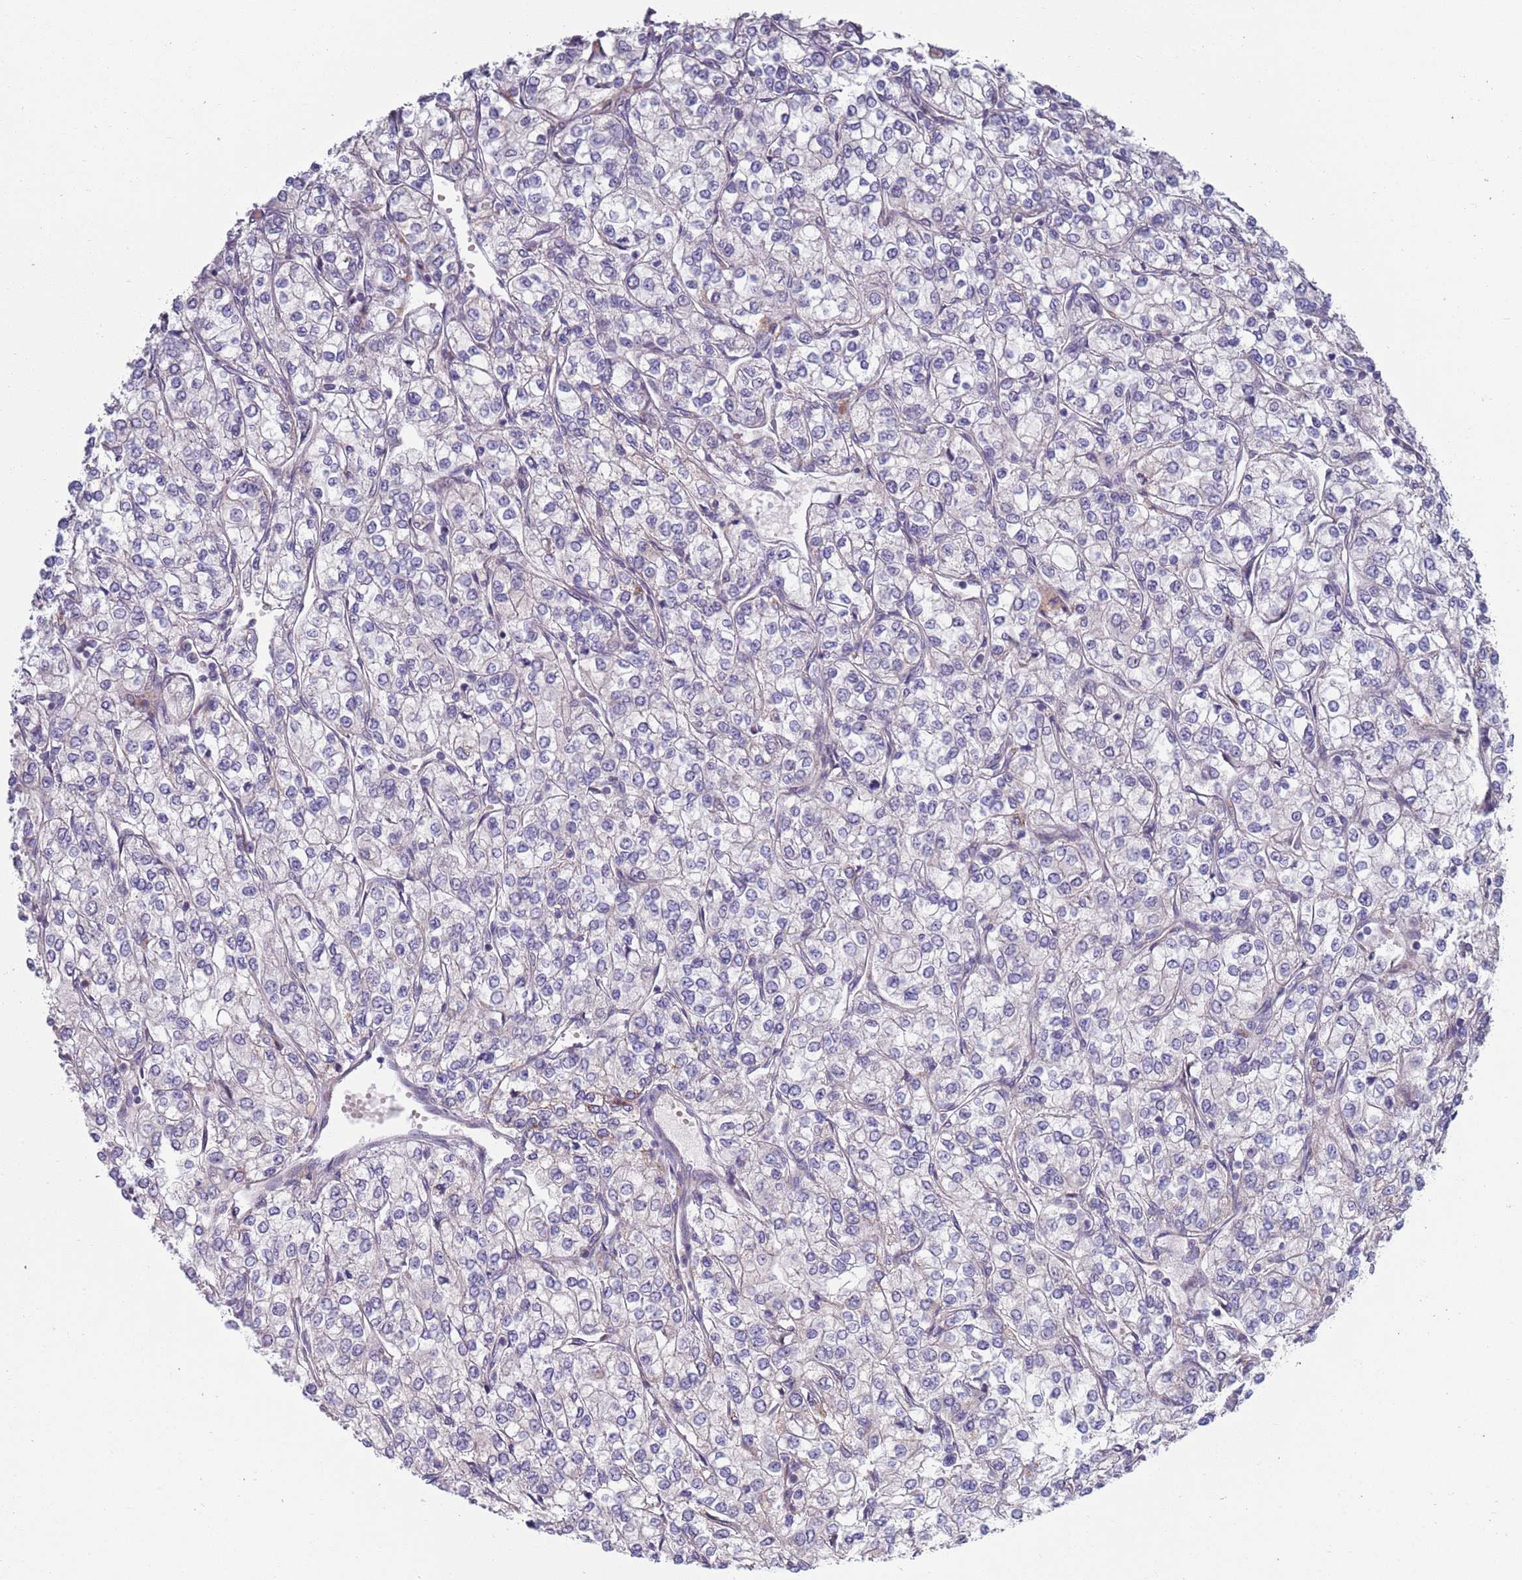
{"staining": {"intensity": "negative", "quantity": "none", "location": "none"}, "tissue": "renal cancer", "cell_type": "Tumor cells", "image_type": "cancer", "snomed": [{"axis": "morphology", "description": "Adenocarcinoma, NOS"}, {"axis": "topography", "description": "Kidney"}], "caption": "Immunohistochemistry (IHC) of adenocarcinoma (renal) displays no positivity in tumor cells.", "gene": "TYW1", "patient": {"sex": "male", "age": 80}}